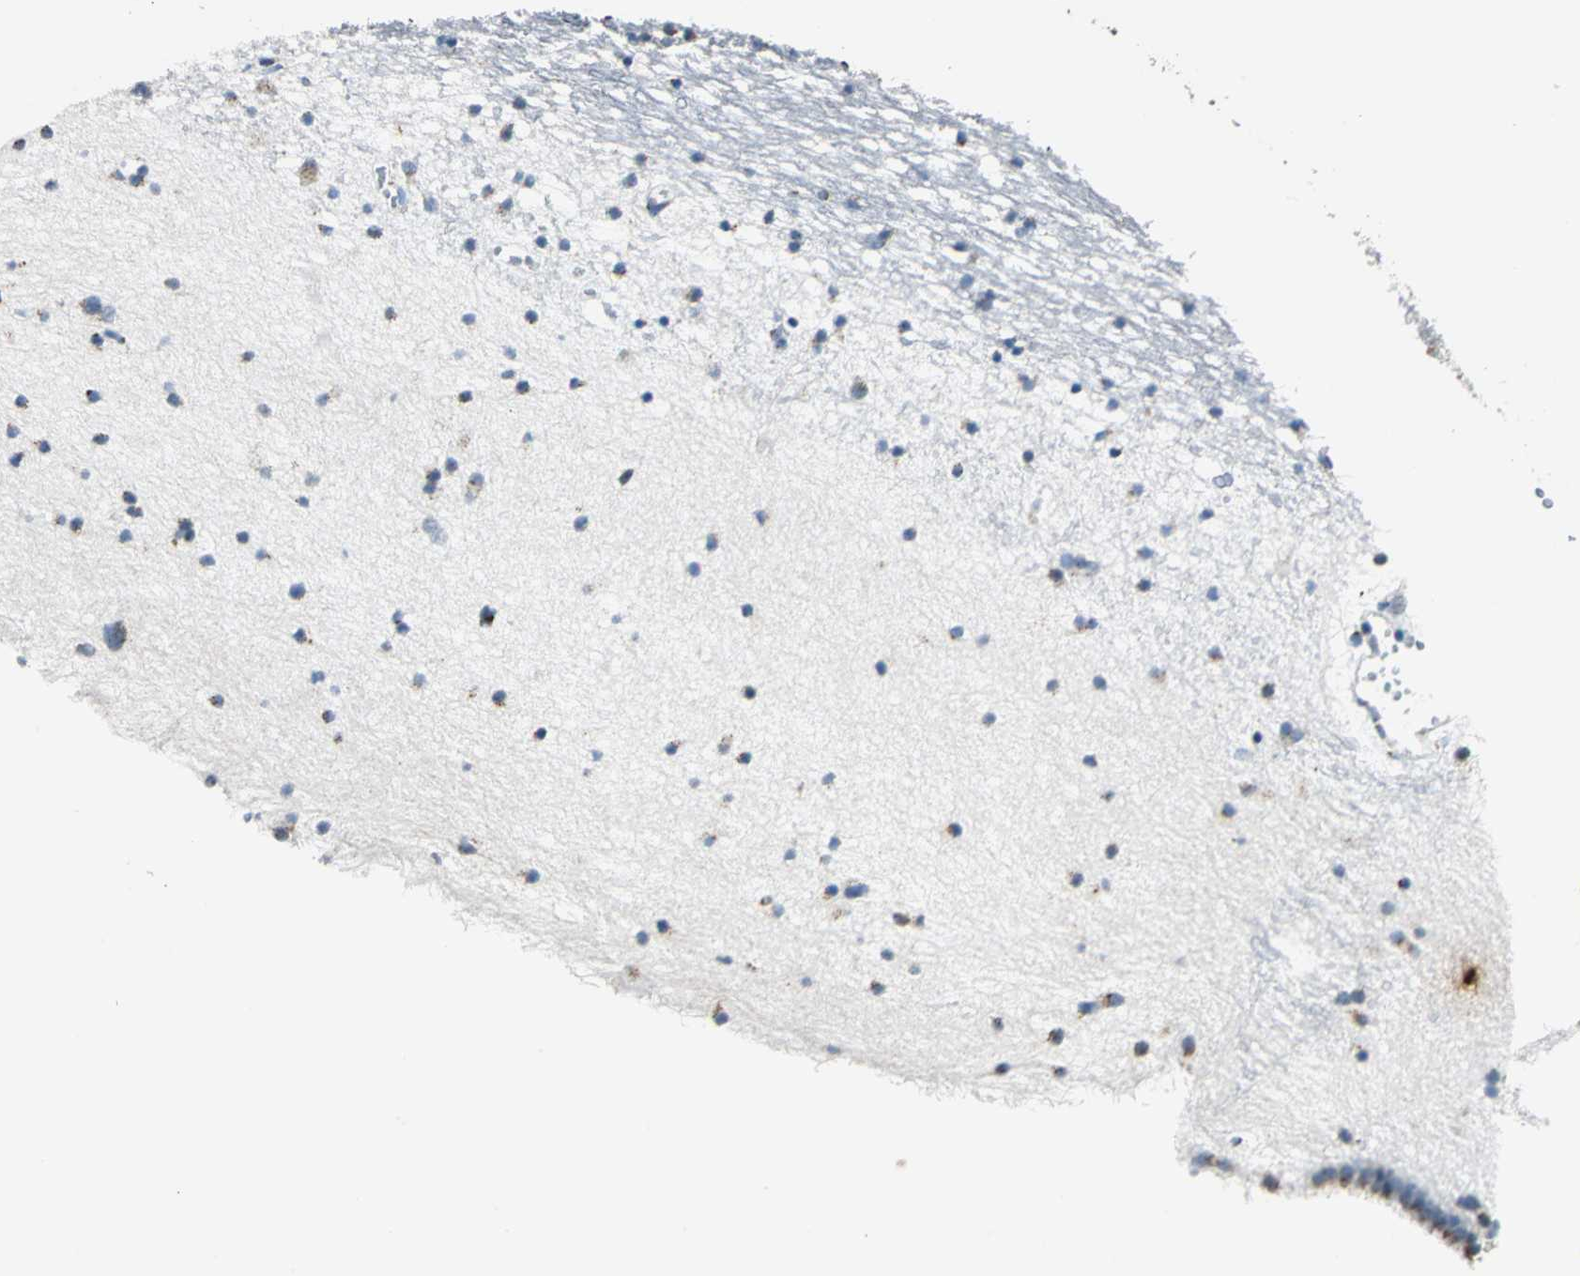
{"staining": {"intensity": "moderate", "quantity": "25%-75%", "location": "cytoplasmic/membranous"}, "tissue": "caudate", "cell_type": "Glial cells", "image_type": "normal", "snomed": [{"axis": "morphology", "description": "Normal tissue, NOS"}, {"axis": "topography", "description": "Lateral ventricle wall"}], "caption": "DAB (3,3'-diaminobenzidine) immunohistochemical staining of unremarkable caudate reveals moderate cytoplasmic/membranous protein staining in about 25%-75% of glial cells. The protein of interest is stained brown, and the nuclei are stained in blue (DAB (3,3'-diaminobenzidine) IHC with brightfield microscopy, high magnification).", "gene": "TMEM115", "patient": {"sex": "male", "age": 45}}